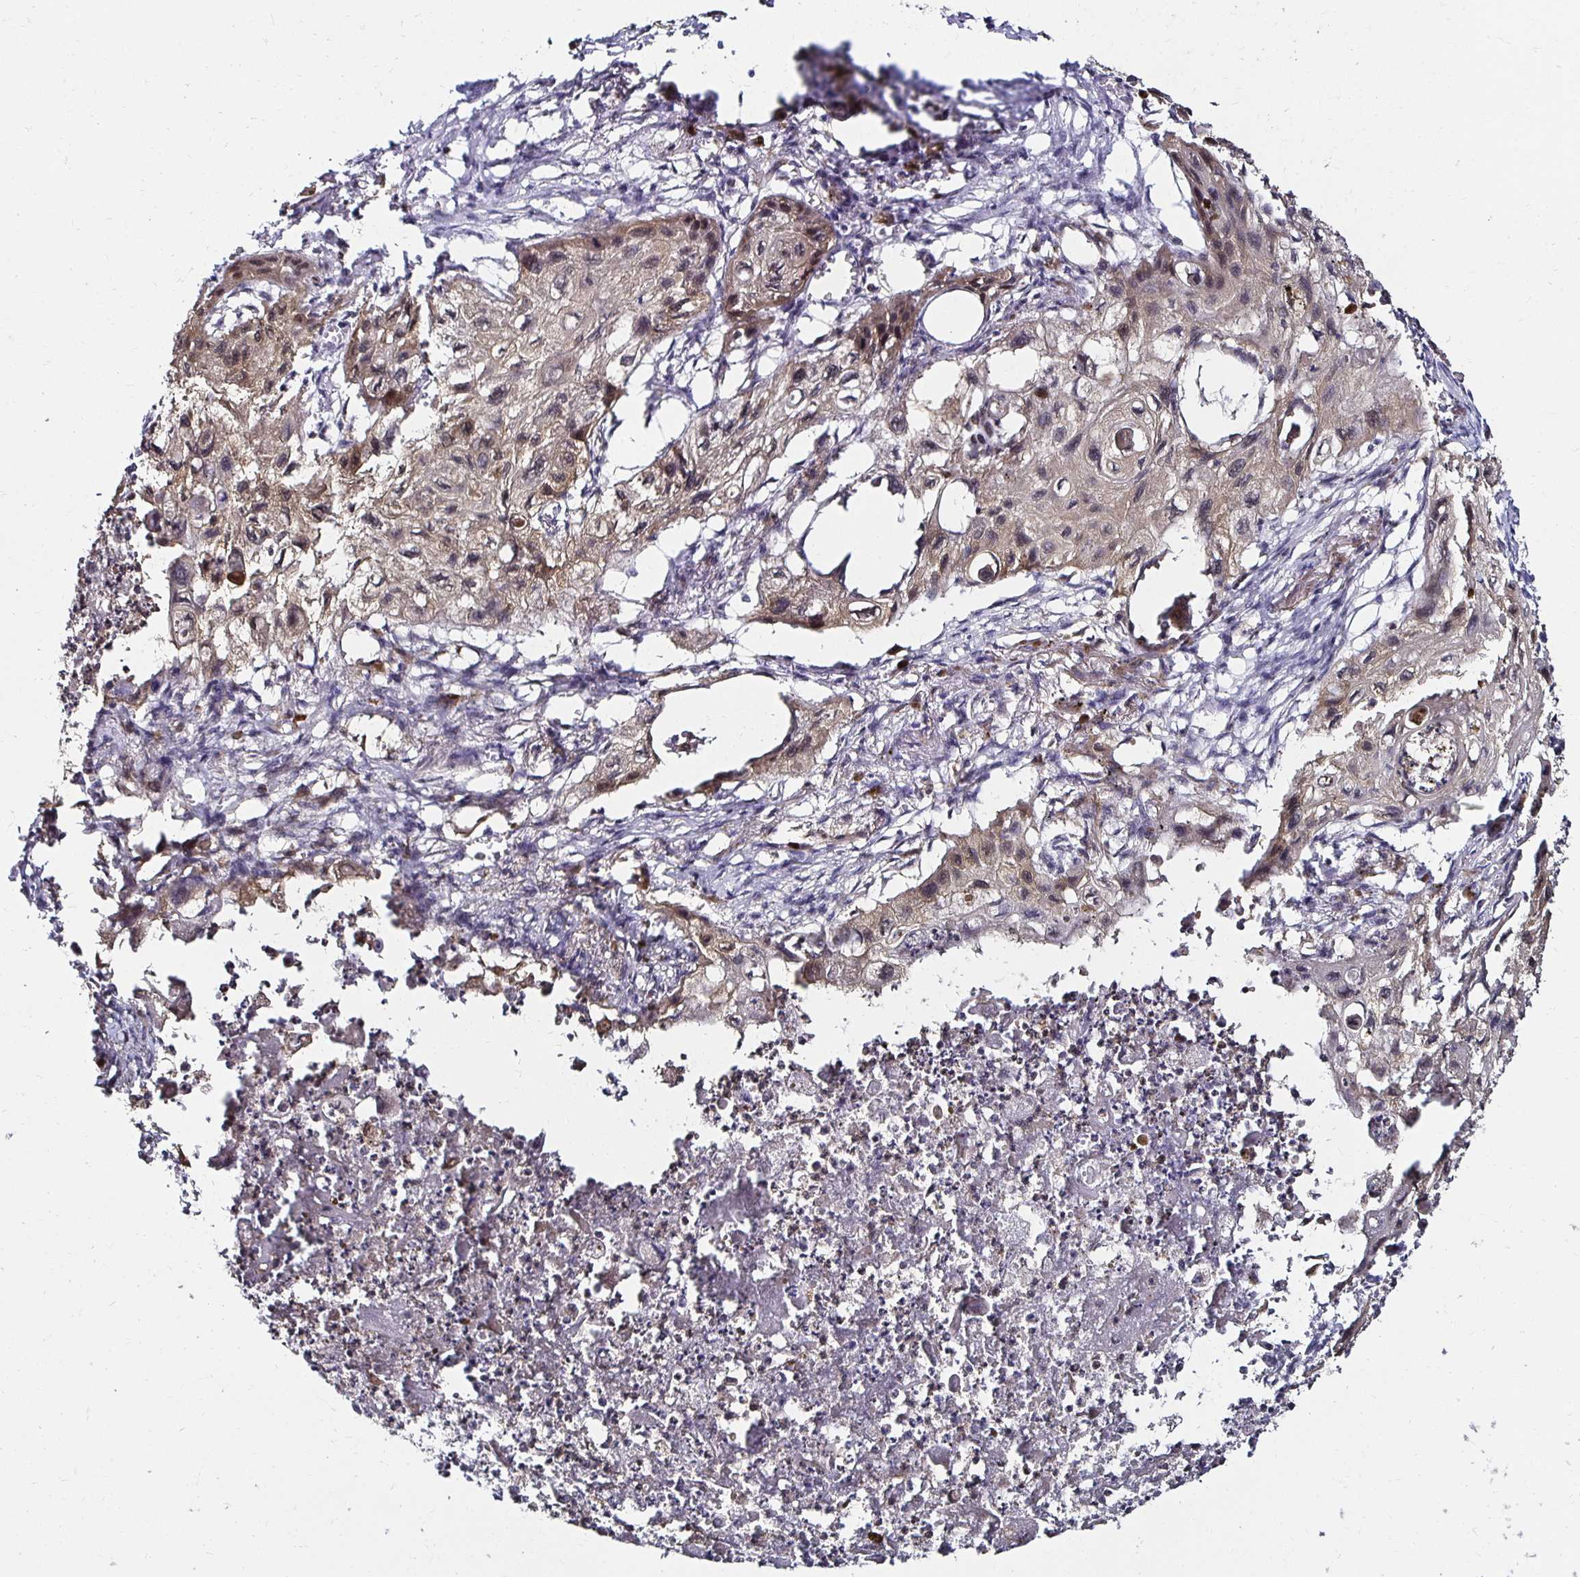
{"staining": {"intensity": "weak", "quantity": "25%-75%", "location": "cytoplasmic/membranous"}, "tissue": "lung cancer", "cell_type": "Tumor cells", "image_type": "cancer", "snomed": [{"axis": "morphology", "description": "Squamous cell carcinoma, NOS"}, {"axis": "topography", "description": "Lung"}], "caption": "There is low levels of weak cytoplasmic/membranous staining in tumor cells of lung cancer, as demonstrated by immunohistochemical staining (brown color).", "gene": "TXN", "patient": {"sex": "male", "age": 71}}